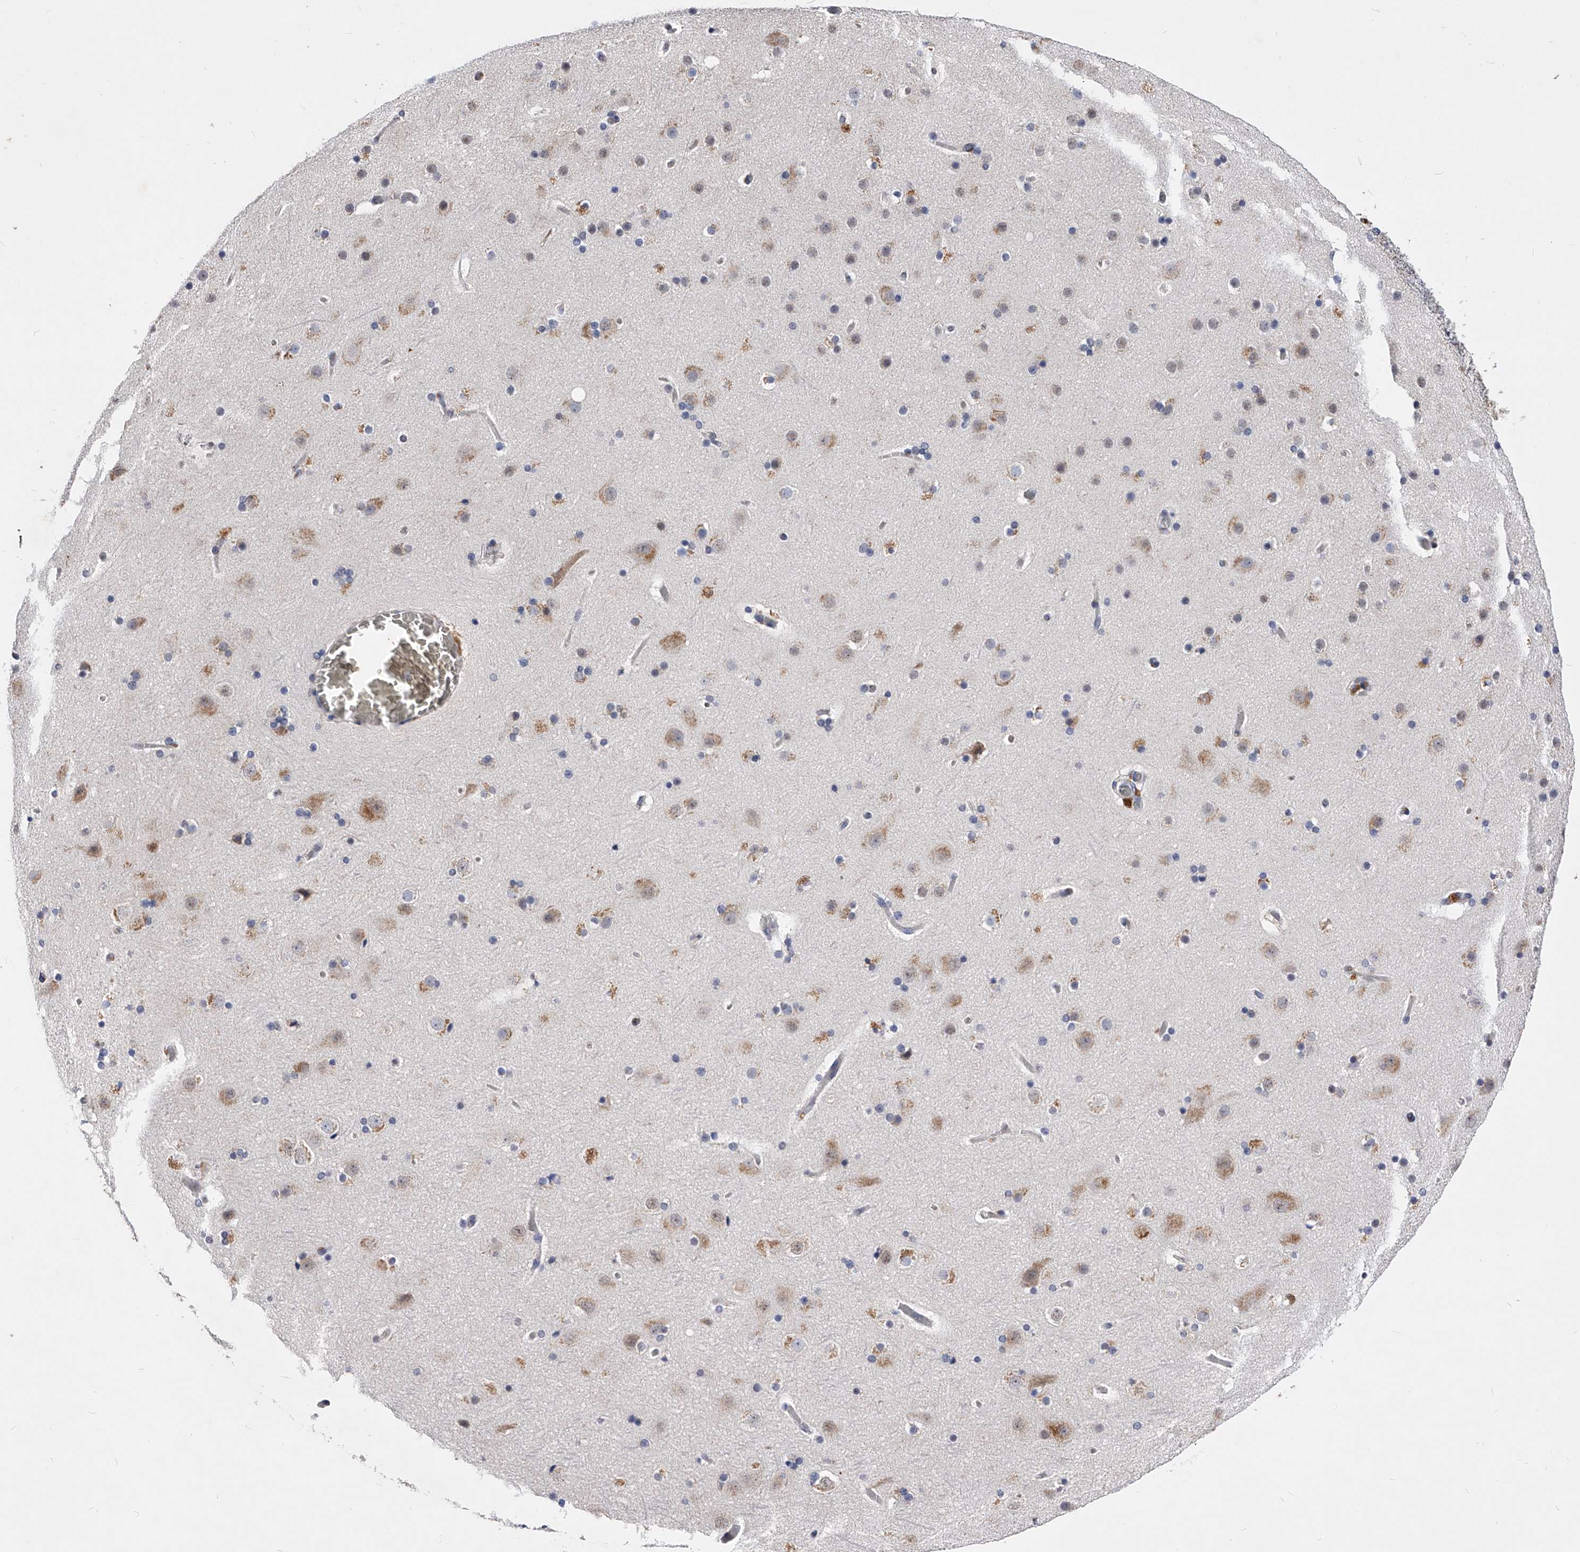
{"staining": {"intensity": "negative", "quantity": "none", "location": "none"}, "tissue": "cerebral cortex", "cell_type": "Endothelial cells", "image_type": "normal", "snomed": [{"axis": "morphology", "description": "Normal tissue, NOS"}, {"axis": "topography", "description": "Cerebral cortex"}], "caption": "Photomicrograph shows no significant protein staining in endothelial cells of benign cerebral cortex.", "gene": "ZNF529", "patient": {"sex": "male", "age": 57}}